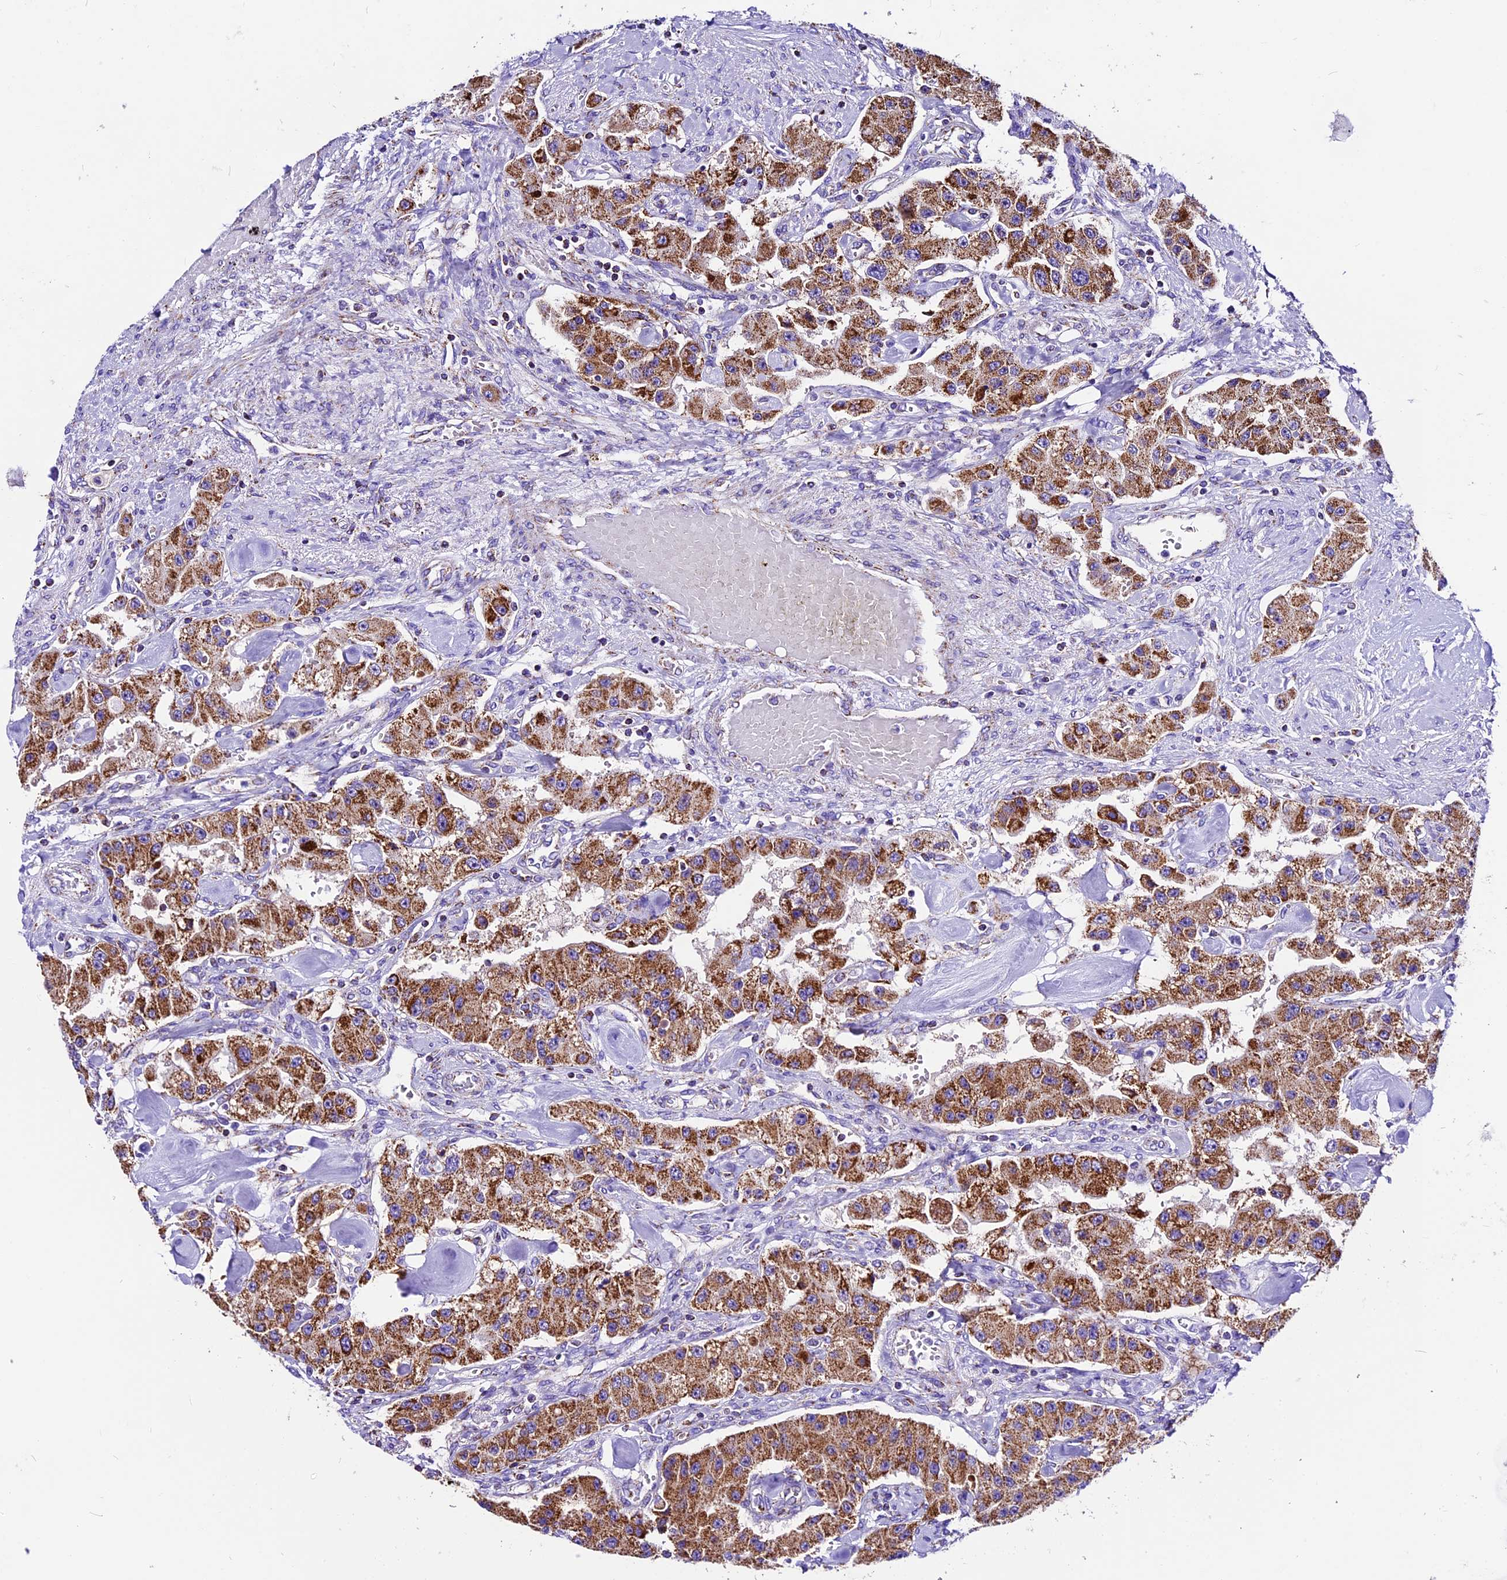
{"staining": {"intensity": "moderate", "quantity": ">75%", "location": "cytoplasmic/membranous"}, "tissue": "carcinoid", "cell_type": "Tumor cells", "image_type": "cancer", "snomed": [{"axis": "morphology", "description": "Carcinoid, malignant, NOS"}, {"axis": "topography", "description": "Pancreas"}], "caption": "Tumor cells demonstrate medium levels of moderate cytoplasmic/membranous positivity in about >75% of cells in human carcinoid (malignant).", "gene": "DCAF5", "patient": {"sex": "male", "age": 41}}